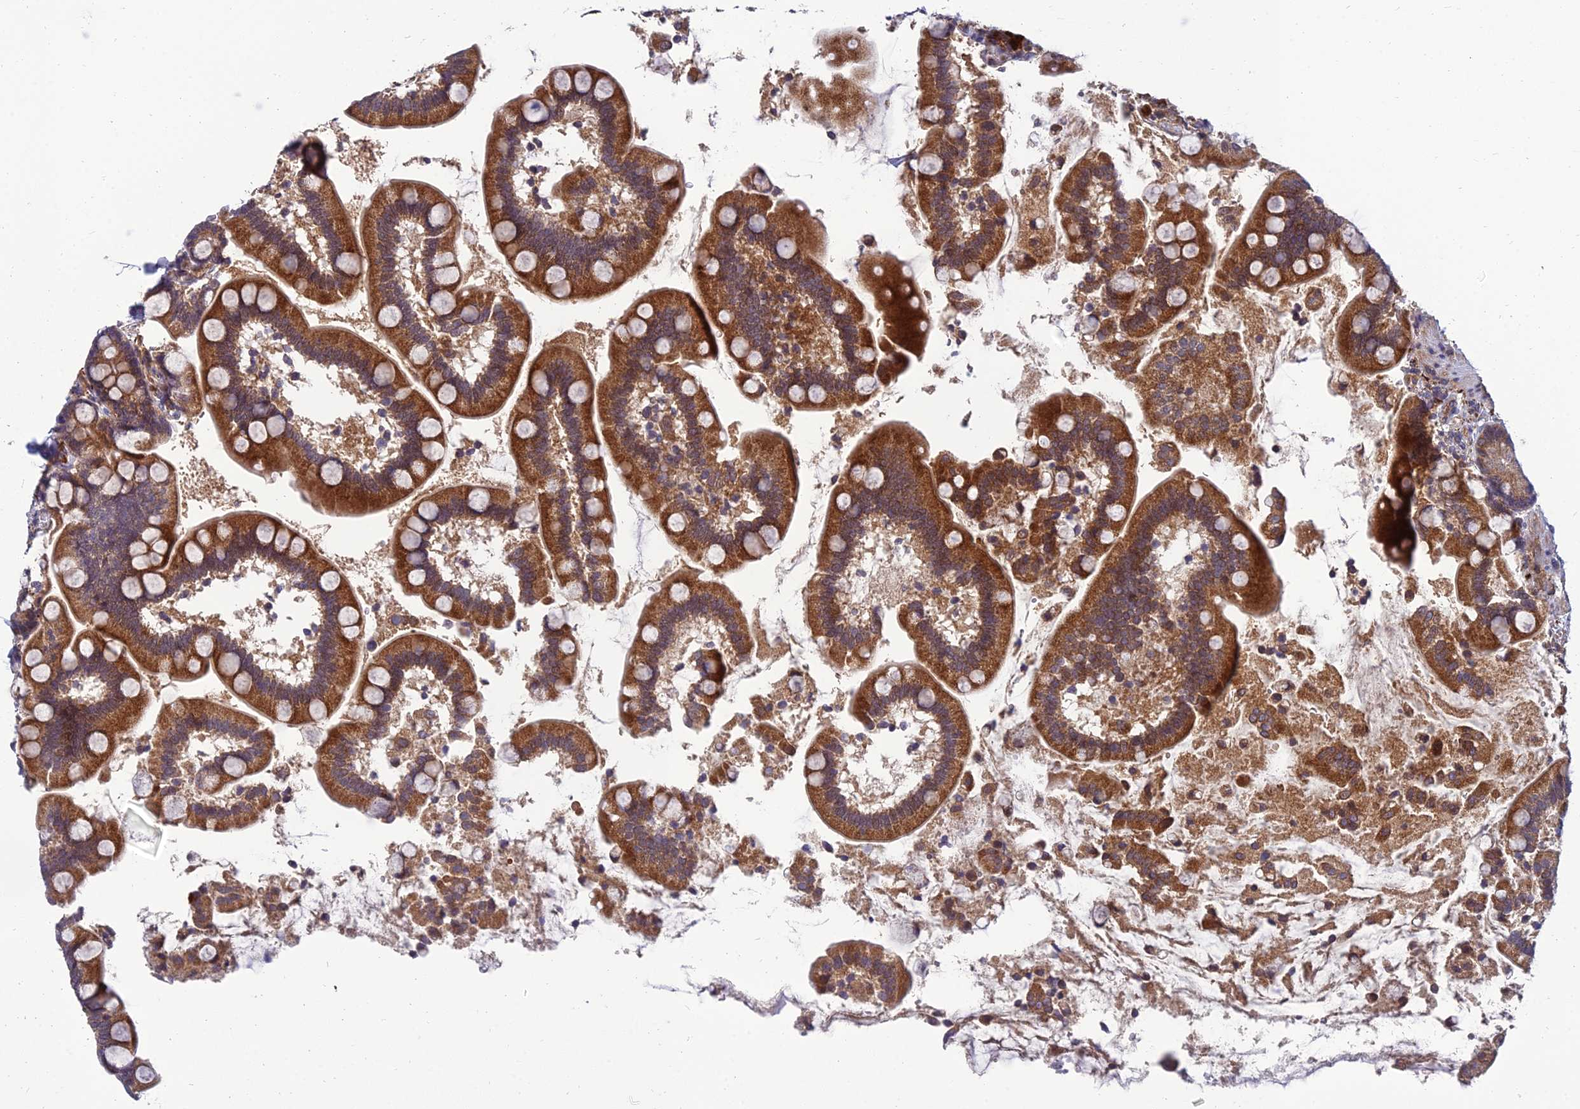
{"staining": {"intensity": "strong", "quantity": ">75%", "location": "cytoplasmic/membranous"}, "tissue": "small intestine", "cell_type": "Glandular cells", "image_type": "normal", "snomed": [{"axis": "morphology", "description": "Normal tissue, NOS"}, {"axis": "topography", "description": "Small intestine"}], "caption": "Immunohistochemical staining of normal small intestine exhibits >75% levels of strong cytoplasmic/membranous protein positivity in approximately >75% of glandular cells.", "gene": "NPY", "patient": {"sex": "female", "age": 64}}